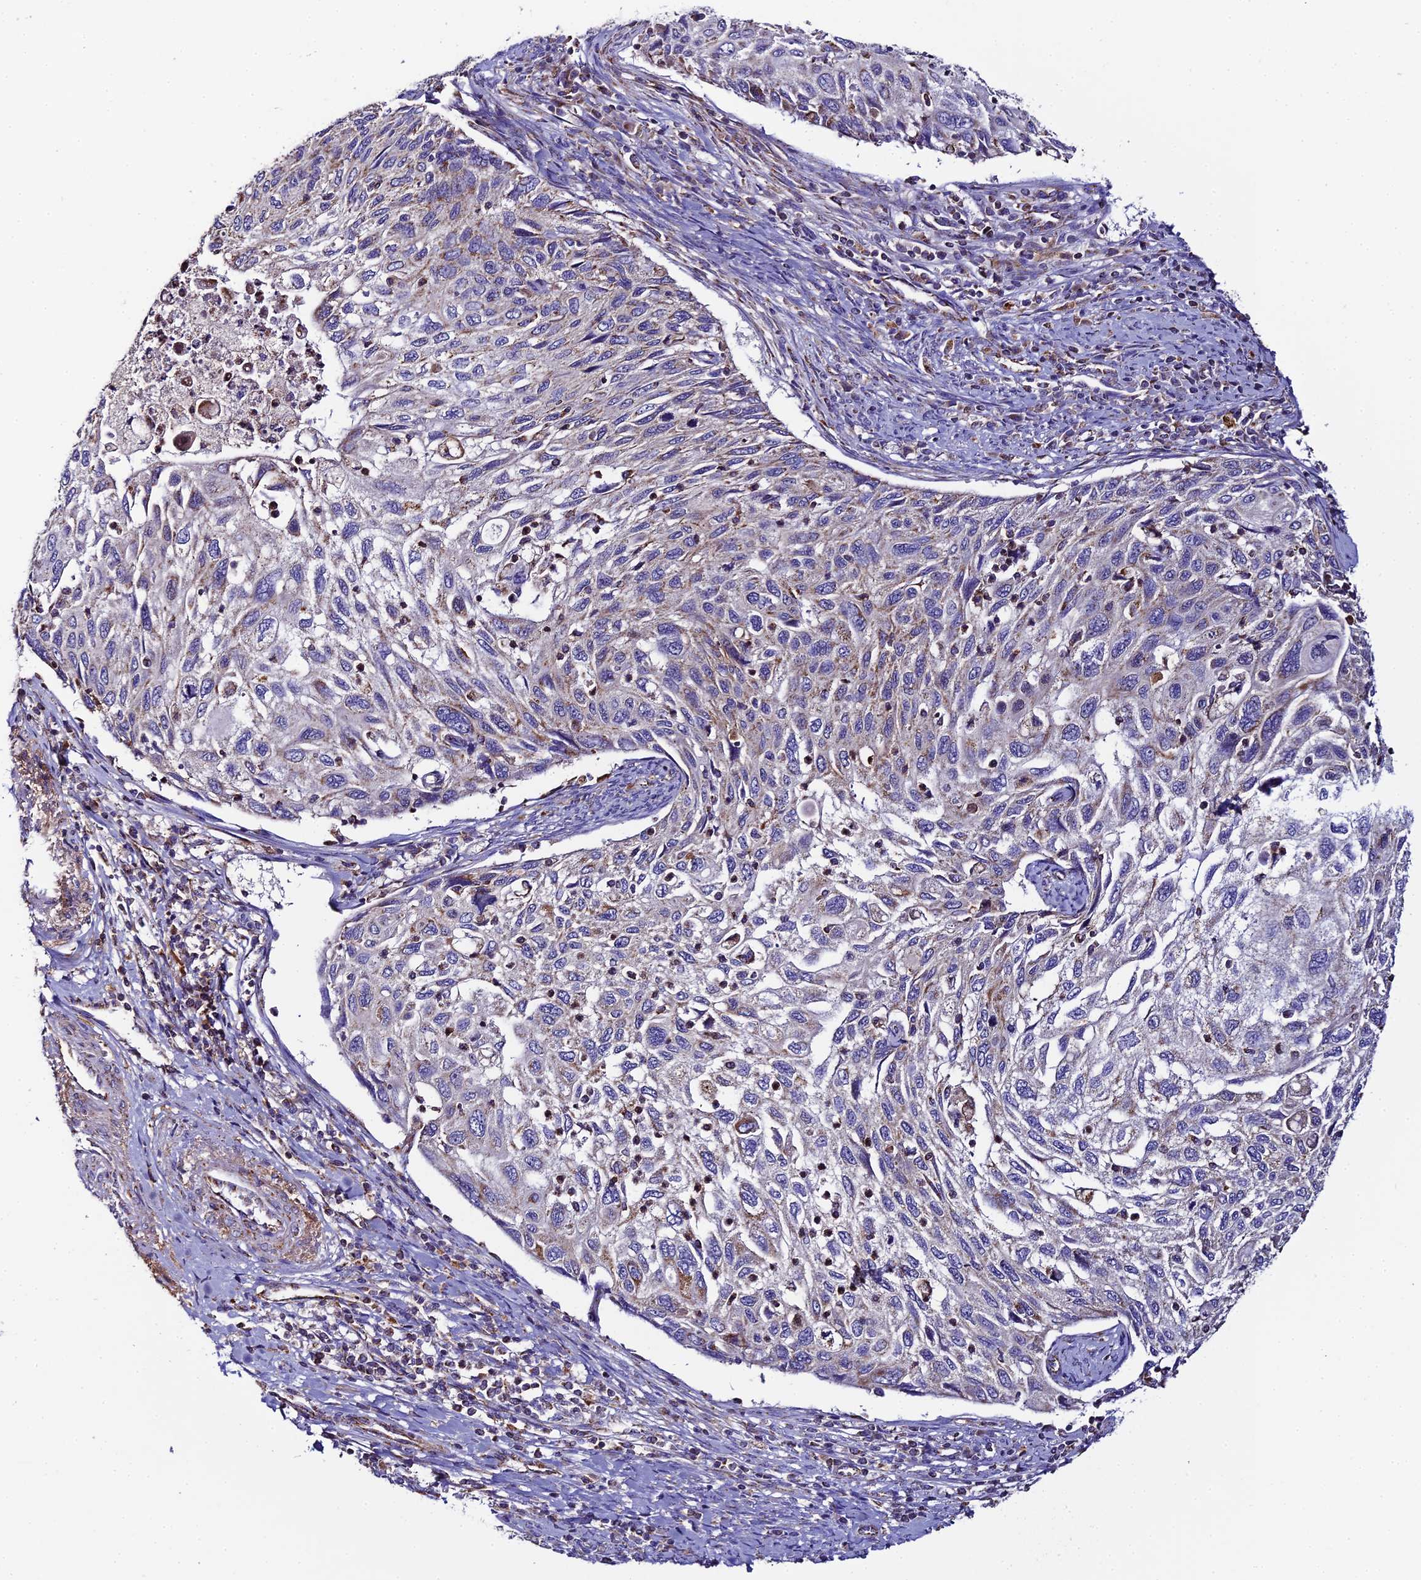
{"staining": {"intensity": "weak", "quantity": "25%-75%", "location": "cytoplasmic/membranous"}, "tissue": "cervical cancer", "cell_type": "Tumor cells", "image_type": "cancer", "snomed": [{"axis": "morphology", "description": "Squamous cell carcinoma, NOS"}, {"axis": "topography", "description": "Cervix"}], "caption": "Immunohistochemistry (DAB (3,3'-diaminobenzidine)) staining of human cervical cancer reveals weak cytoplasmic/membranous protein expression in approximately 25%-75% of tumor cells.", "gene": "NIPSNAP3A", "patient": {"sex": "female", "age": 70}}